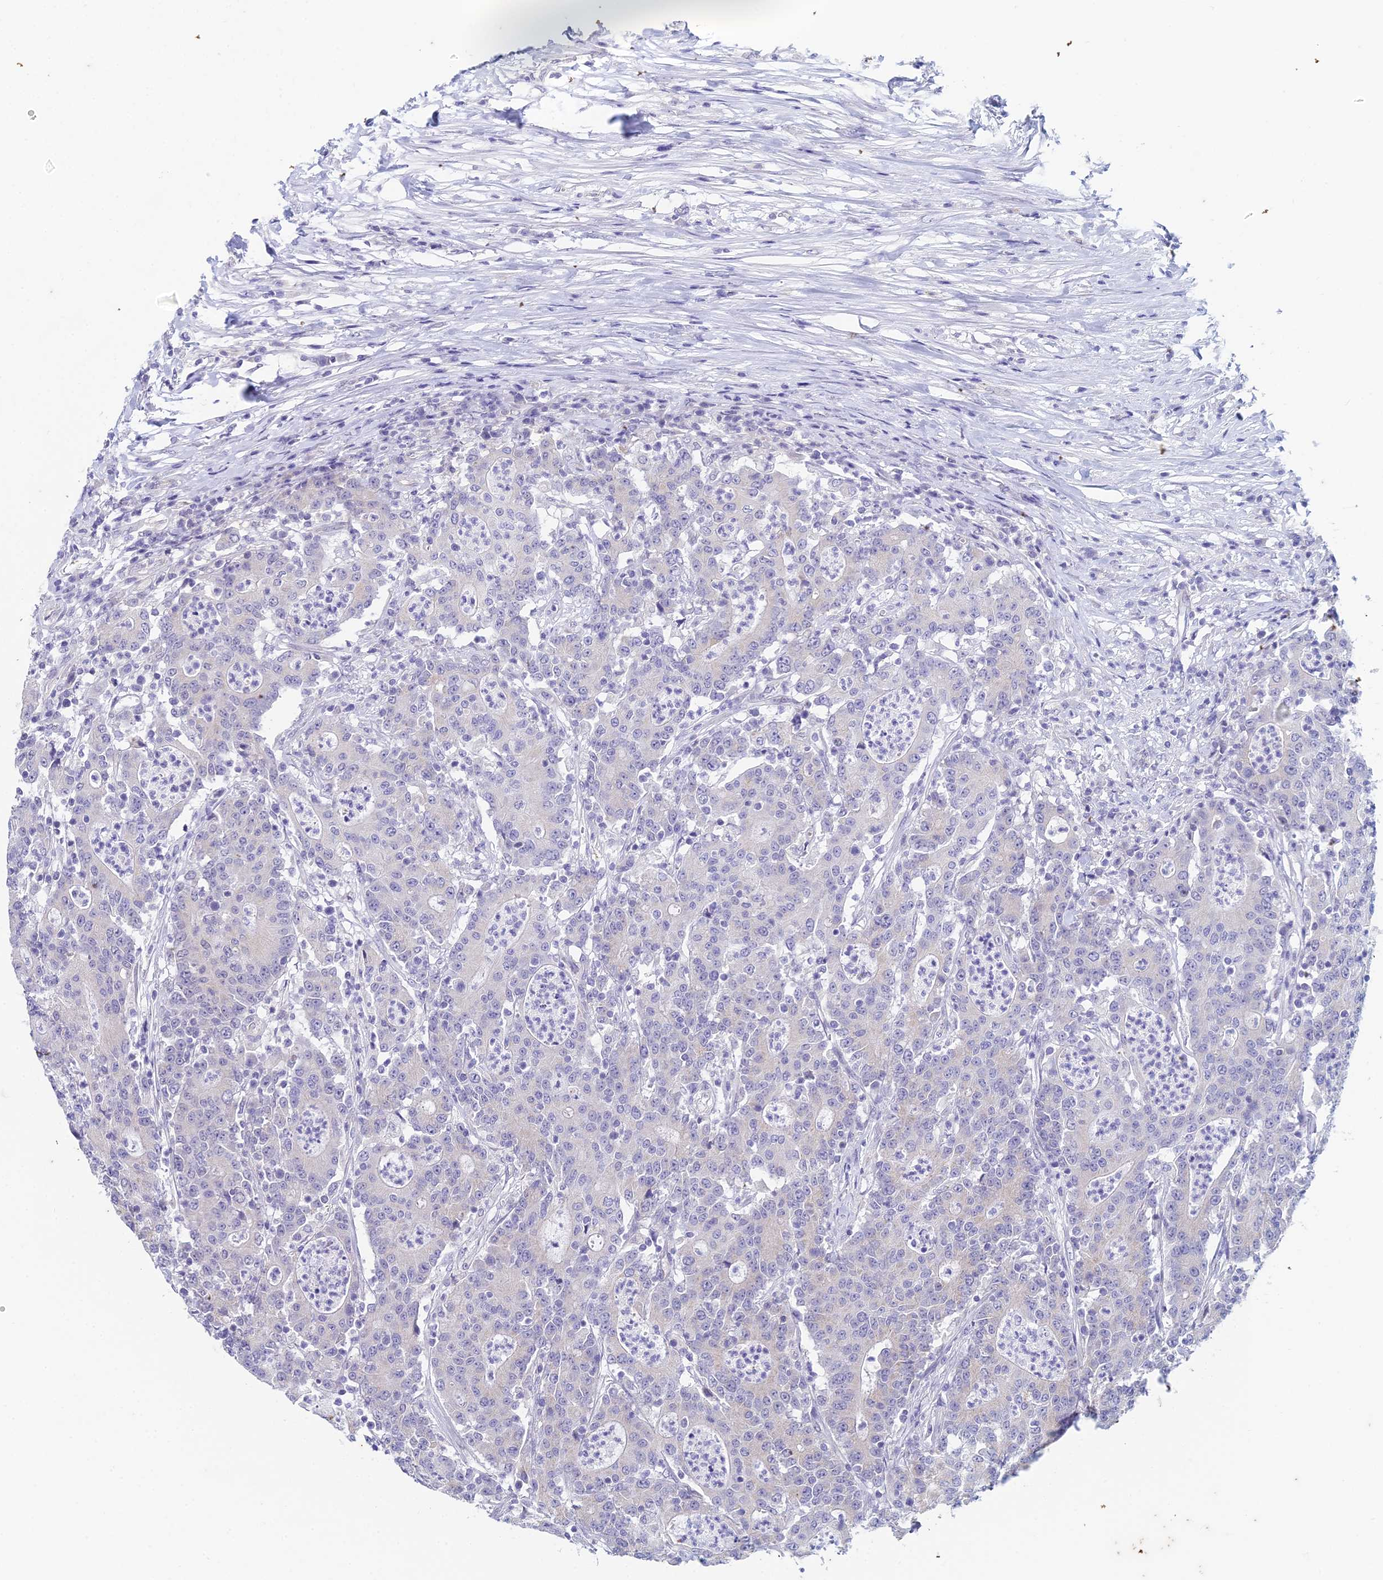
{"staining": {"intensity": "negative", "quantity": "none", "location": "none"}, "tissue": "colorectal cancer", "cell_type": "Tumor cells", "image_type": "cancer", "snomed": [{"axis": "morphology", "description": "Adenocarcinoma, NOS"}, {"axis": "topography", "description": "Colon"}], "caption": "DAB immunohistochemical staining of colorectal adenocarcinoma demonstrates no significant positivity in tumor cells. The staining is performed using DAB (3,3'-diaminobenzidine) brown chromogen with nuclei counter-stained in using hematoxylin.", "gene": "EEF2KMT", "patient": {"sex": "male", "age": 83}}